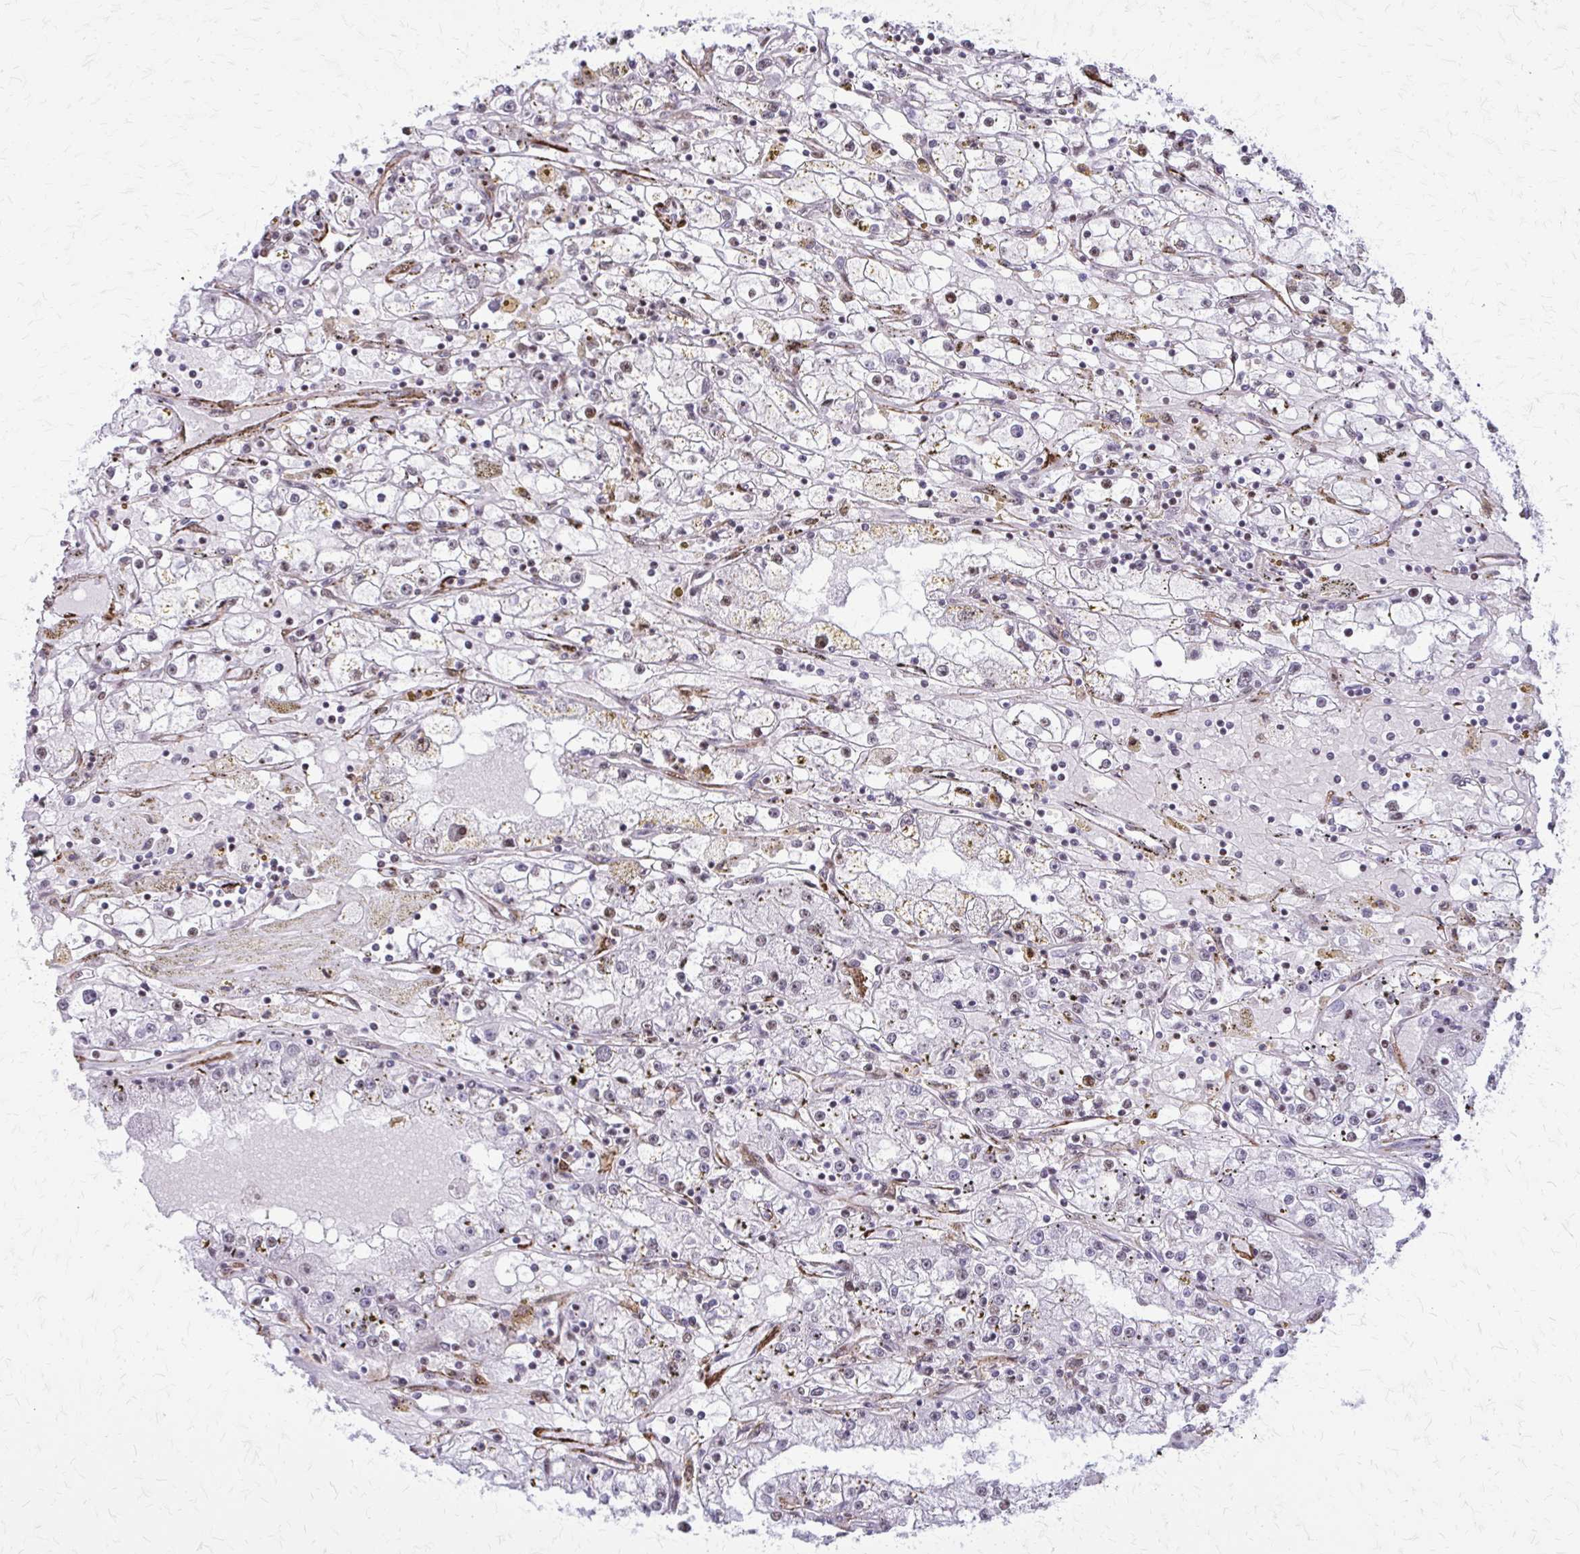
{"staining": {"intensity": "weak", "quantity": "<25%", "location": "nuclear"}, "tissue": "renal cancer", "cell_type": "Tumor cells", "image_type": "cancer", "snomed": [{"axis": "morphology", "description": "Adenocarcinoma, NOS"}, {"axis": "topography", "description": "Kidney"}], "caption": "Human renal cancer (adenocarcinoma) stained for a protein using IHC displays no staining in tumor cells.", "gene": "NRBF2", "patient": {"sex": "male", "age": 56}}